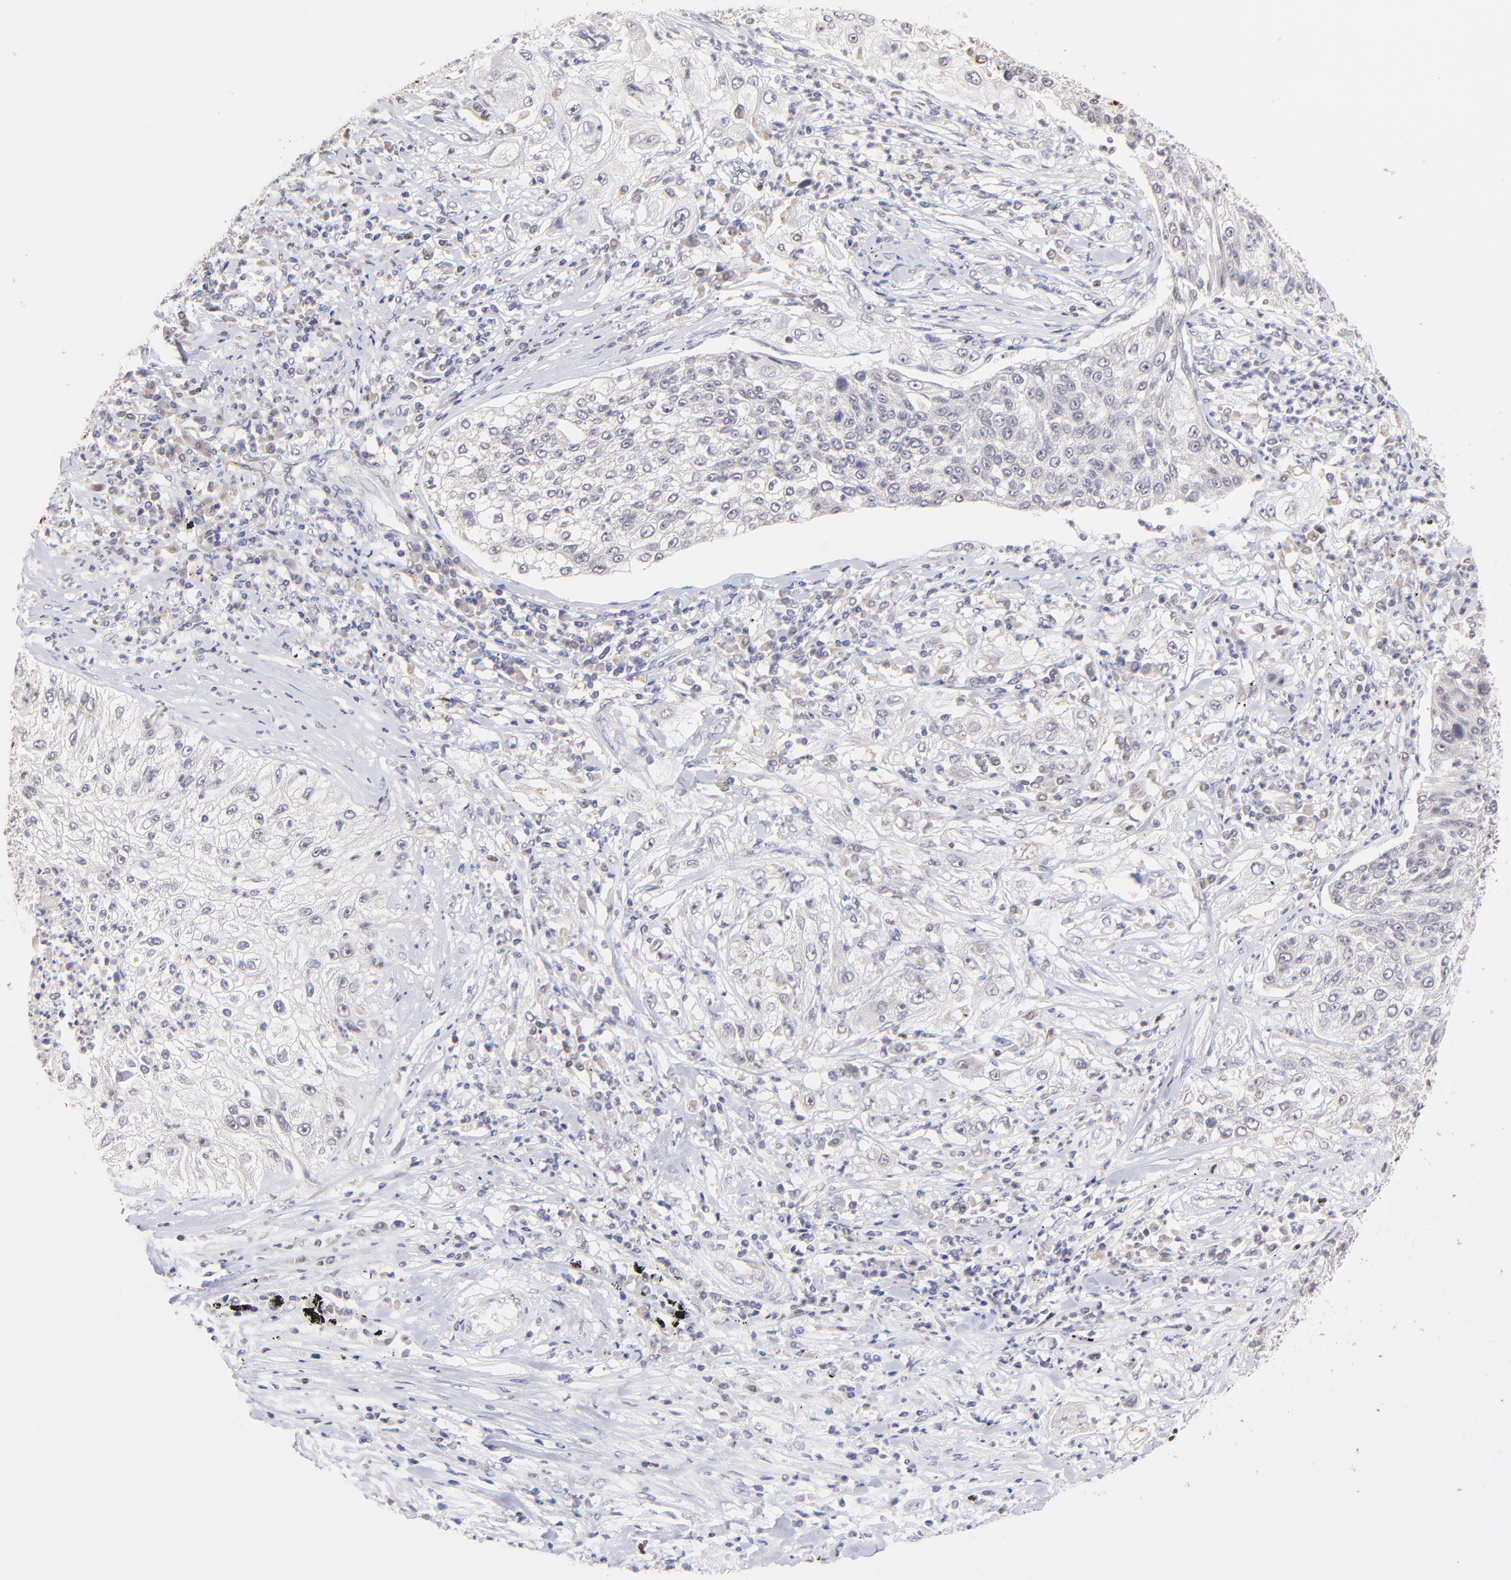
{"staining": {"intensity": "weak", "quantity": "25%-75%", "location": "nuclear"}, "tissue": "lung cancer", "cell_type": "Tumor cells", "image_type": "cancer", "snomed": [{"axis": "morphology", "description": "Inflammation, NOS"}, {"axis": "morphology", "description": "Squamous cell carcinoma, NOS"}, {"axis": "topography", "description": "Lymph node"}, {"axis": "topography", "description": "Soft tissue"}, {"axis": "topography", "description": "Lung"}], "caption": "Protein staining of lung cancer tissue shows weak nuclear expression in about 25%-75% of tumor cells. The staining was performed using DAB (3,3'-diaminobenzidine) to visualize the protein expression in brown, while the nuclei were stained in blue with hematoxylin (Magnification: 20x).", "gene": "ZNF670", "patient": {"sex": "male", "age": 66}}